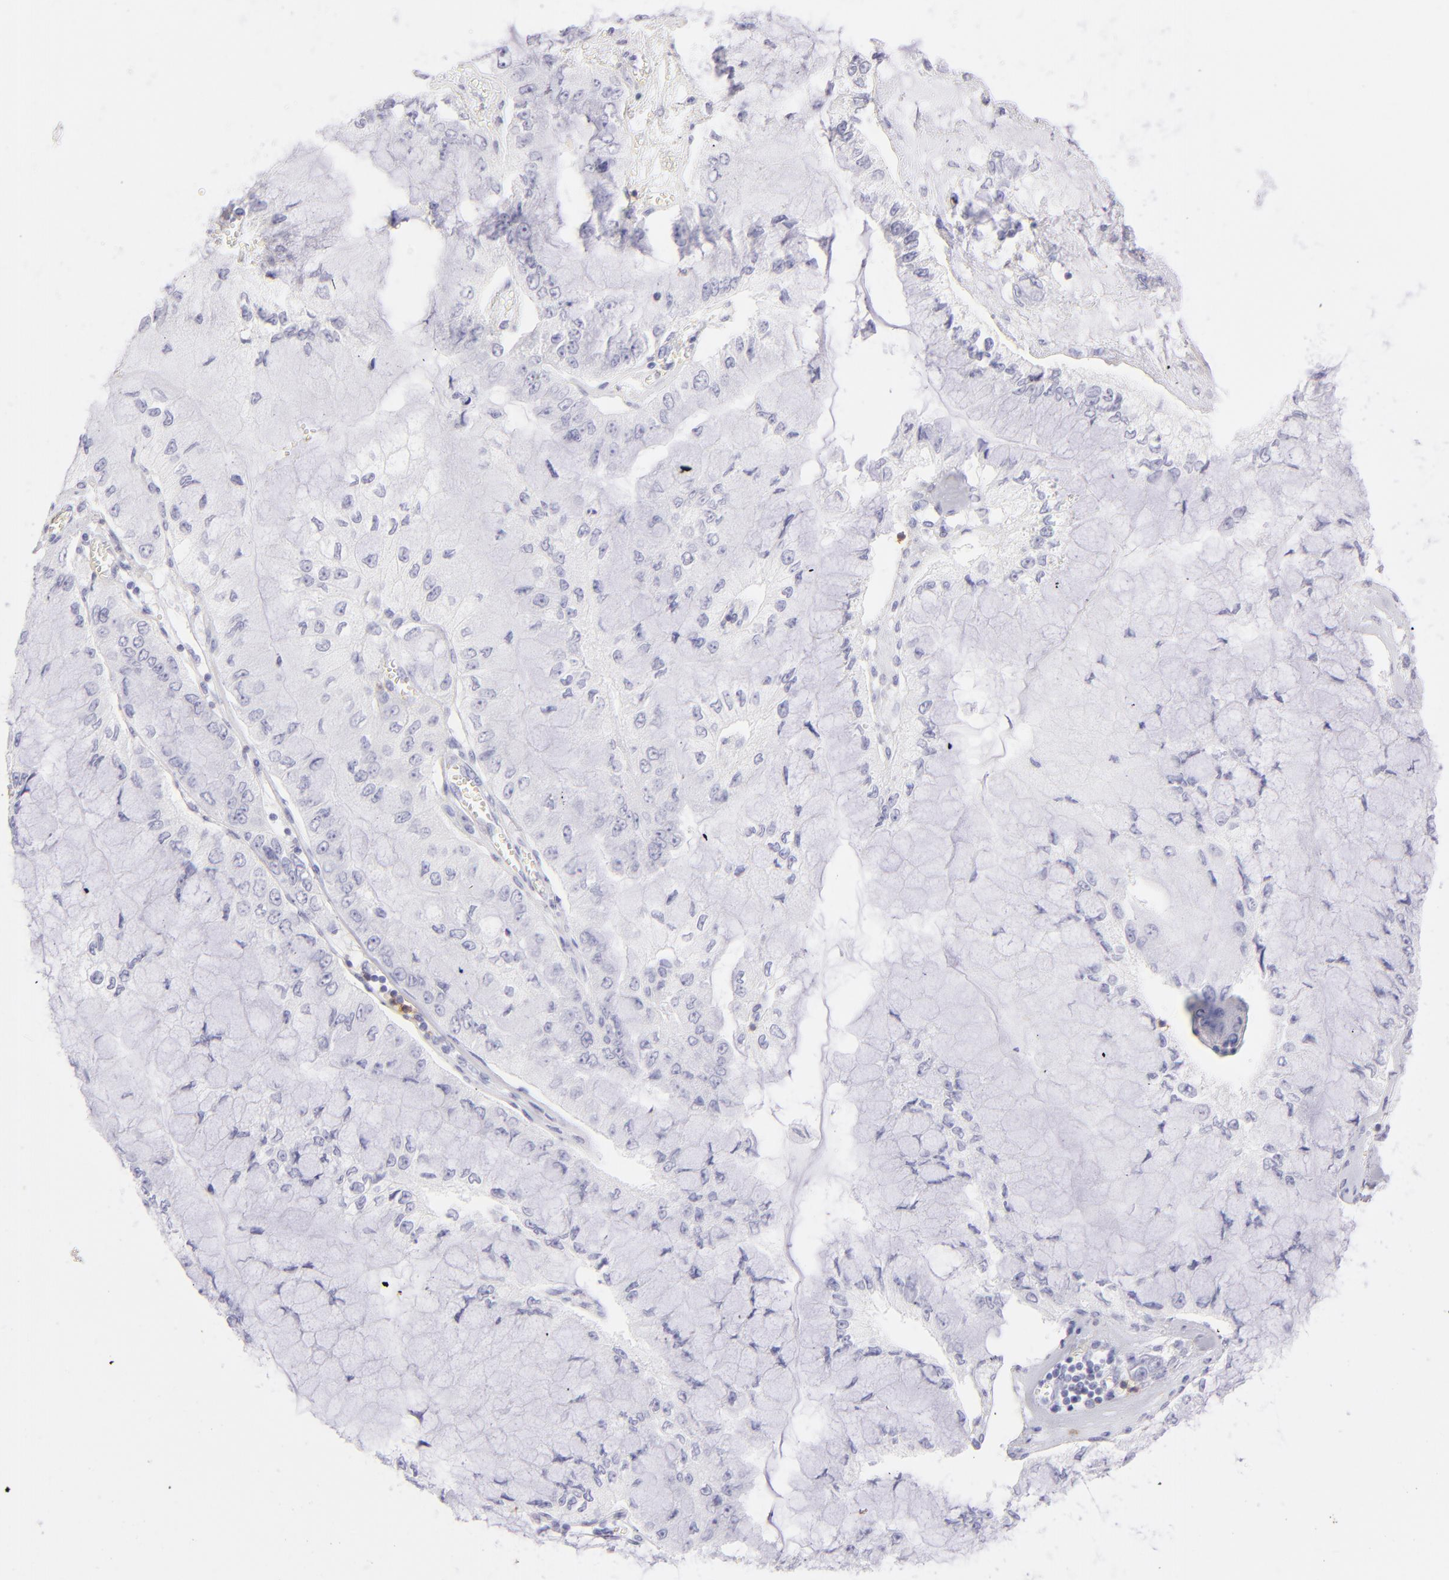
{"staining": {"intensity": "negative", "quantity": "none", "location": "none"}, "tissue": "liver cancer", "cell_type": "Tumor cells", "image_type": "cancer", "snomed": [{"axis": "morphology", "description": "Cholangiocarcinoma"}, {"axis": "topography", "description": "Liver"}], "caption": "IHC histopathology image of human liver cancer stained for a protein (brown), which exhibits no staining in tumor cells.", "gene": "CD69", "patient": {"sex": "female", "age": 79}}